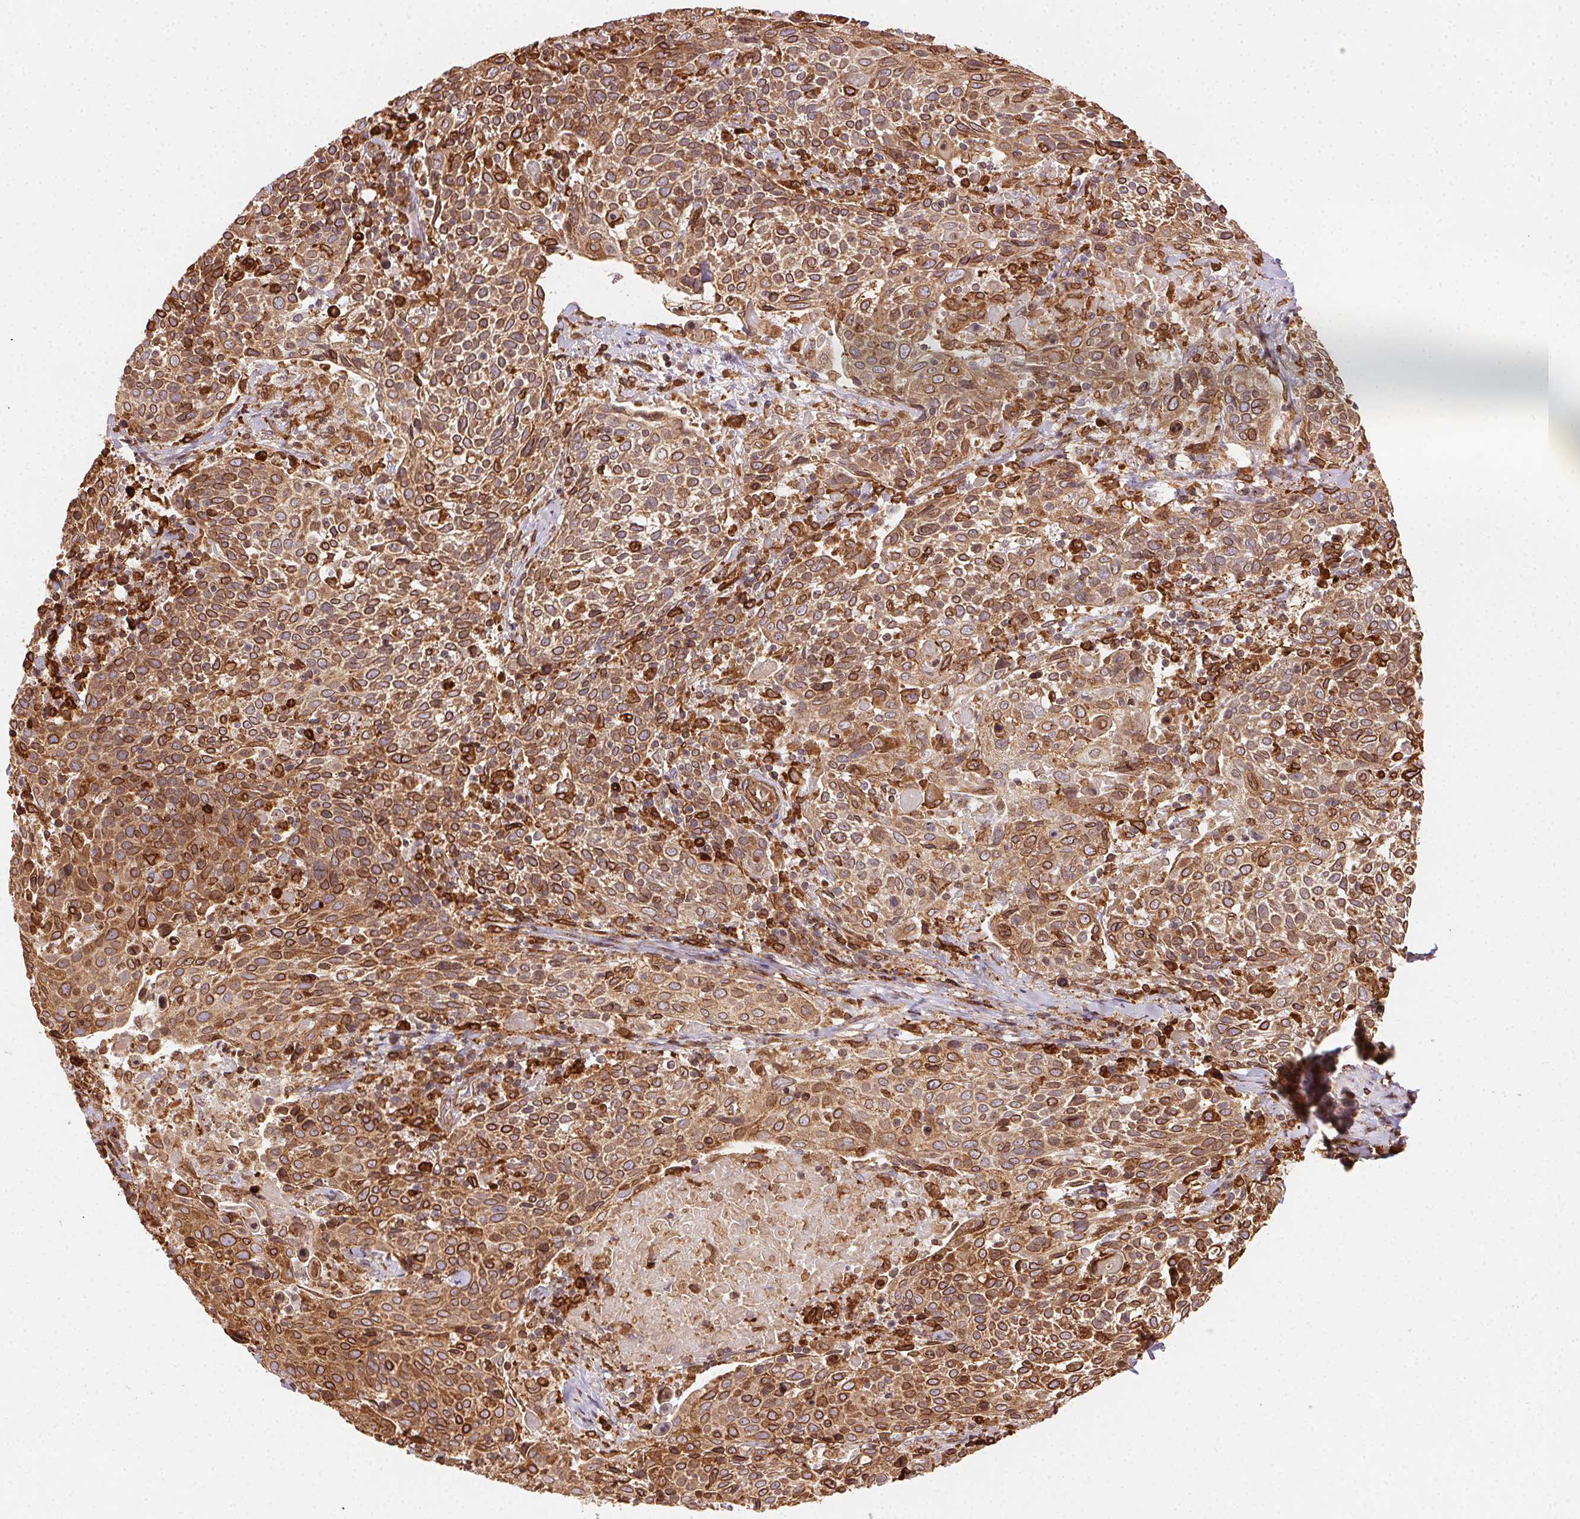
{"staining": {"intensity": "moderate", "quantity": ">75%", "location": "cytoplasmic/membranous"}, "tissue": "cervical cancer", "cell_type": "Tumor cells", "image_type": "cancer", "snomed": [{"axis": "morphology", "description": "Squamous cell carcinoma, NOS"}, {"axis": "topography", "description": "Cervix"}], "caption": "A micrograph of squamous cell carcinoma (cervical) stained for a protein demonstrates moderate cytoplasmic/membranous brown staining in tumor cells.", "gene": "RNASET2", "patient": {"sex": "female", "age": 61}}